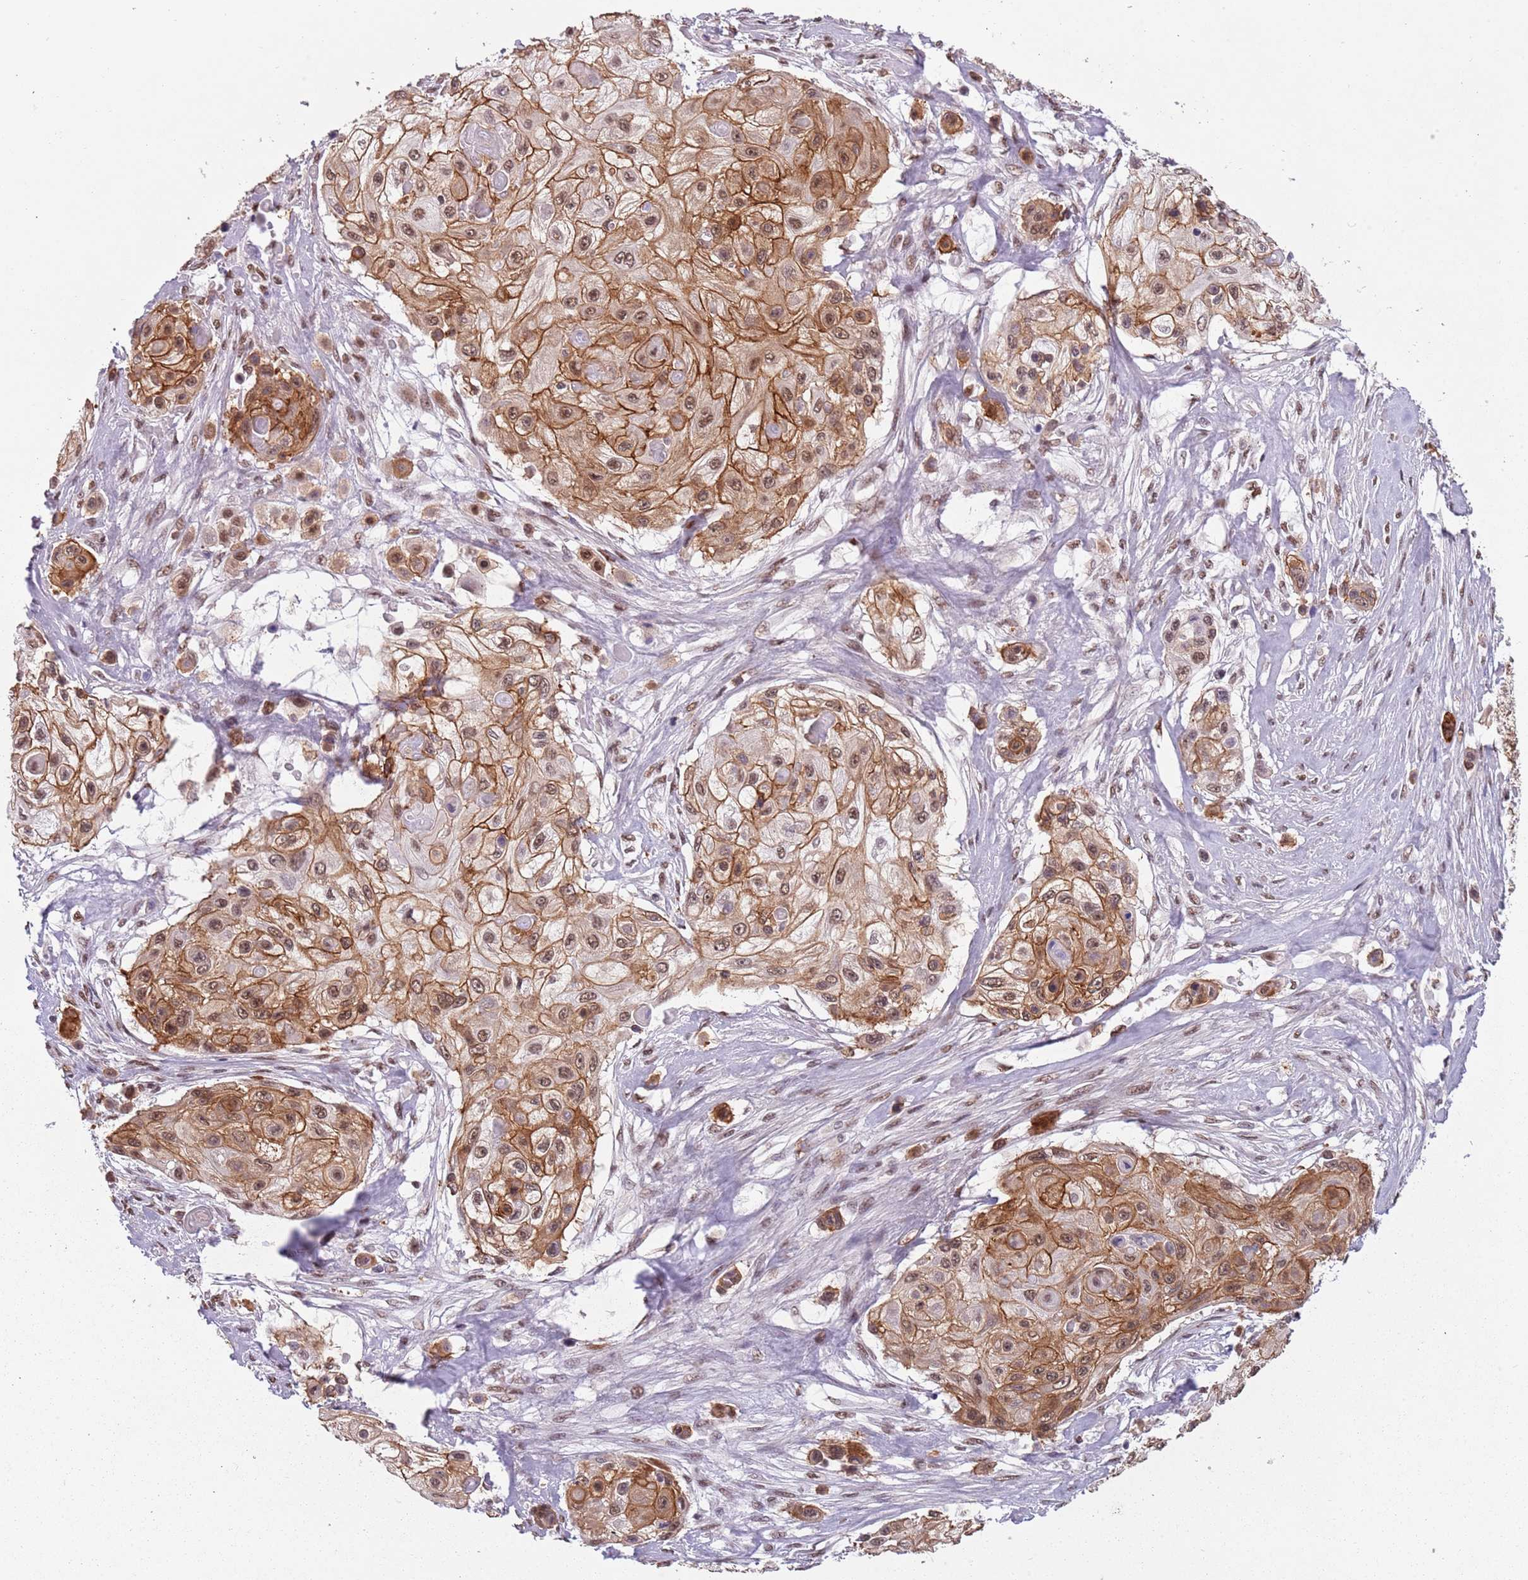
{"staining": {"intensity": "strong", "quantity": ">75%", "location": "cytoplasmic/membranous,nuclear"}, "tissue": "skin cancer", "cell_type": "Tumor cells", "image_type": "cancer", "snomed": [{"axis": "morphology", "description": "Squamous cell carcinoma, NOS"}, {"axis": "topography", "description": "Skin"}], "caption": "Immunohistochemical staining of skin cancer (squamous cell carcinoma) exhibits strong cytoplasmic/membranous and nuclear protein staining in approximately >75% of tumor cells. The staining is performed using DAB (3,3'-diaminobenzidine) brown chromogen to label protein expression. The nuclei are counter-stained blue using hematoxylin.", "gene": "FAM120AOS", "patient": {"sex": "male", "age": 67}}